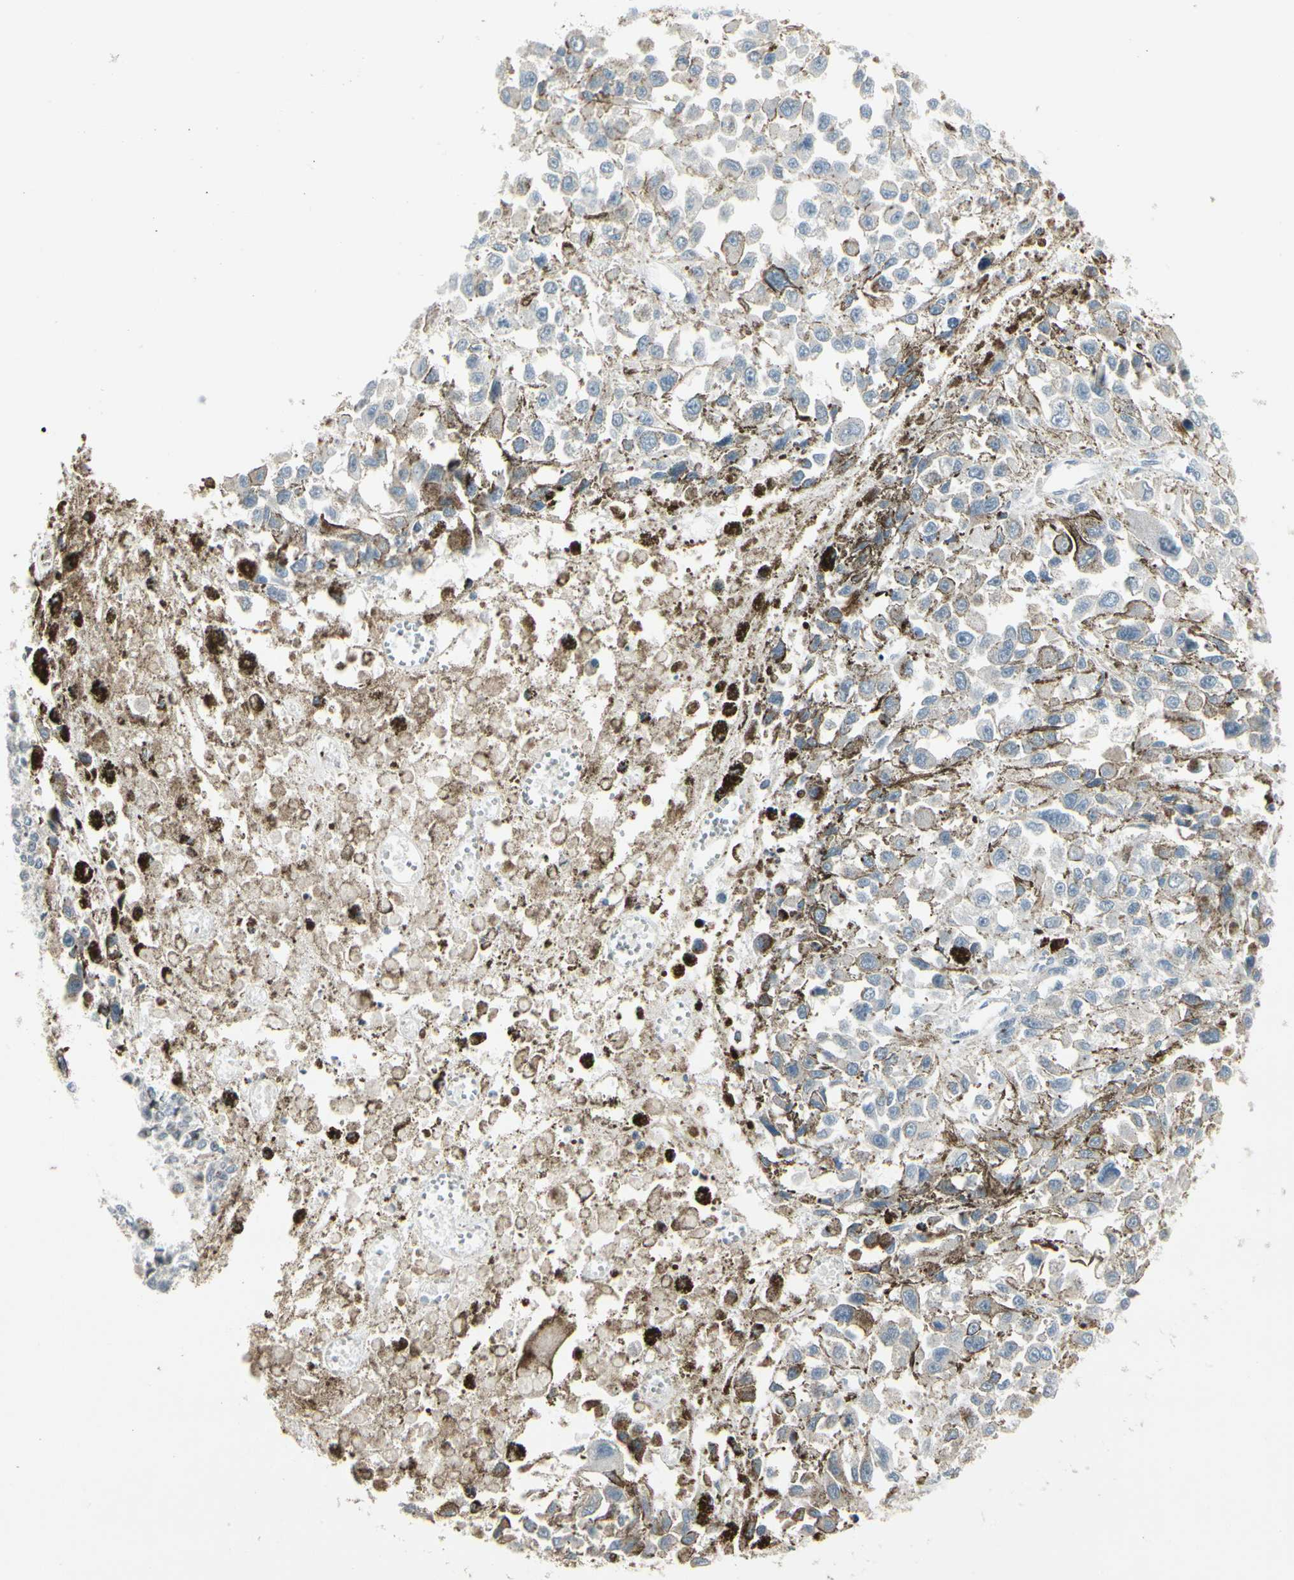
{"staining": {"intensity": "negative", "quantity": "none", "location": "none"}, "tissue": "melanoma", "cell_type": "Tumor cells", "image_type": "cancer", "snomed": [{"axis": "morphology", "description": "Malignant melanoma, Metastatic site"}, {"axis": "topography", "description": "Lymph node"}], "caption": "Immunohistochemistry (IHC) photomicrograph of human melanoma stained for a protein (brown), which exhibits no positivity in tumor cells.", "gene": "ARG2", "patient": {"sex": "male", "age": 59}}